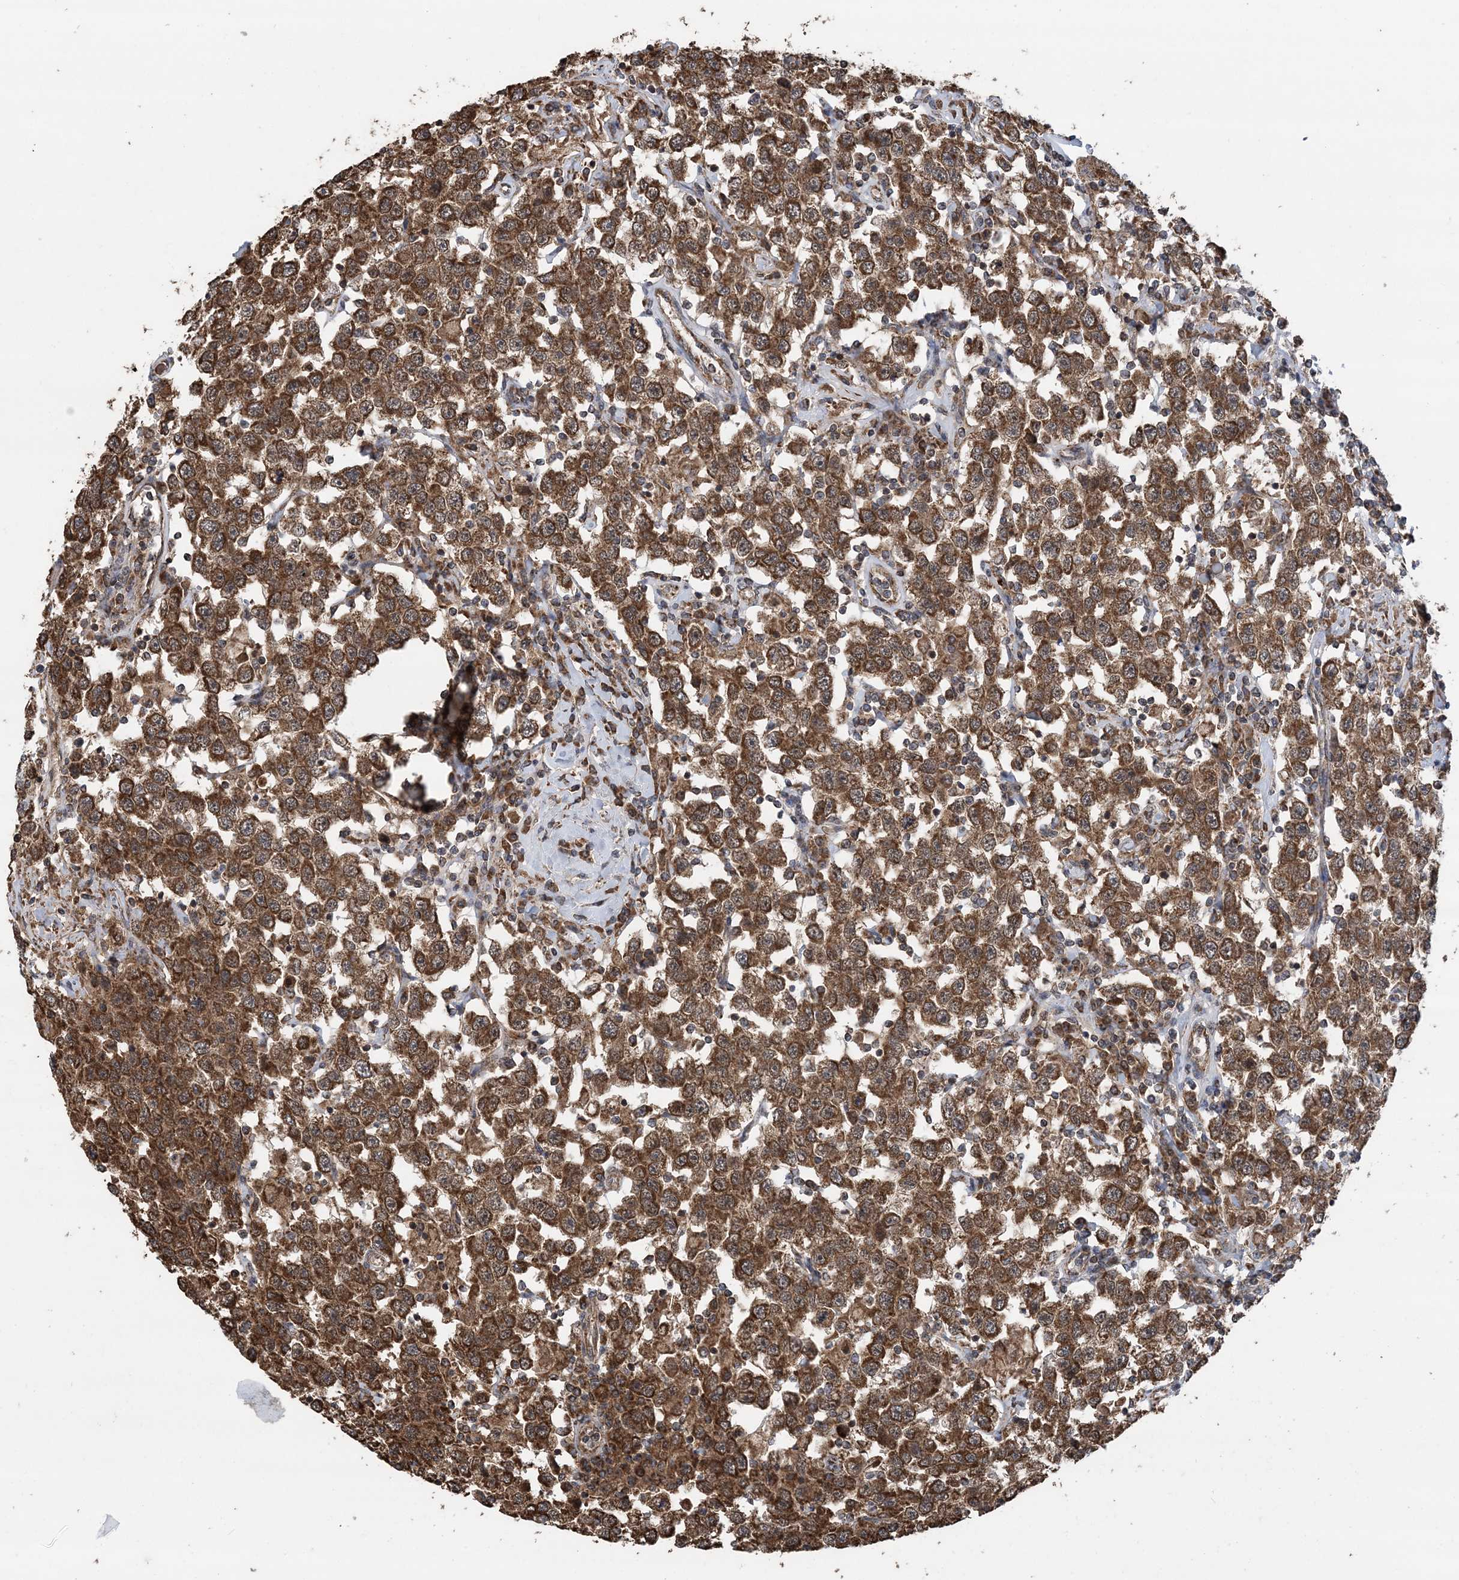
{"staining": {"intensity": "strong", "quantity": ">75%", "location": "cytoplasmic/membranous"}, "tissue": "testis cancer", "cell_type": "Tumor cells", "image_type": "cancer", "snomed": [{"axis": "morphology", "description": "Seminoma, NOS"}, {"axis": "topography", "description": "Testis"}], "caption": "Strong cytoplasmic/membranous protein positivity is seen in about >75% of tumor cells in testis seminoma.", "gene": "PCBP1", "patient": {"sex": "male", "age": 41}}